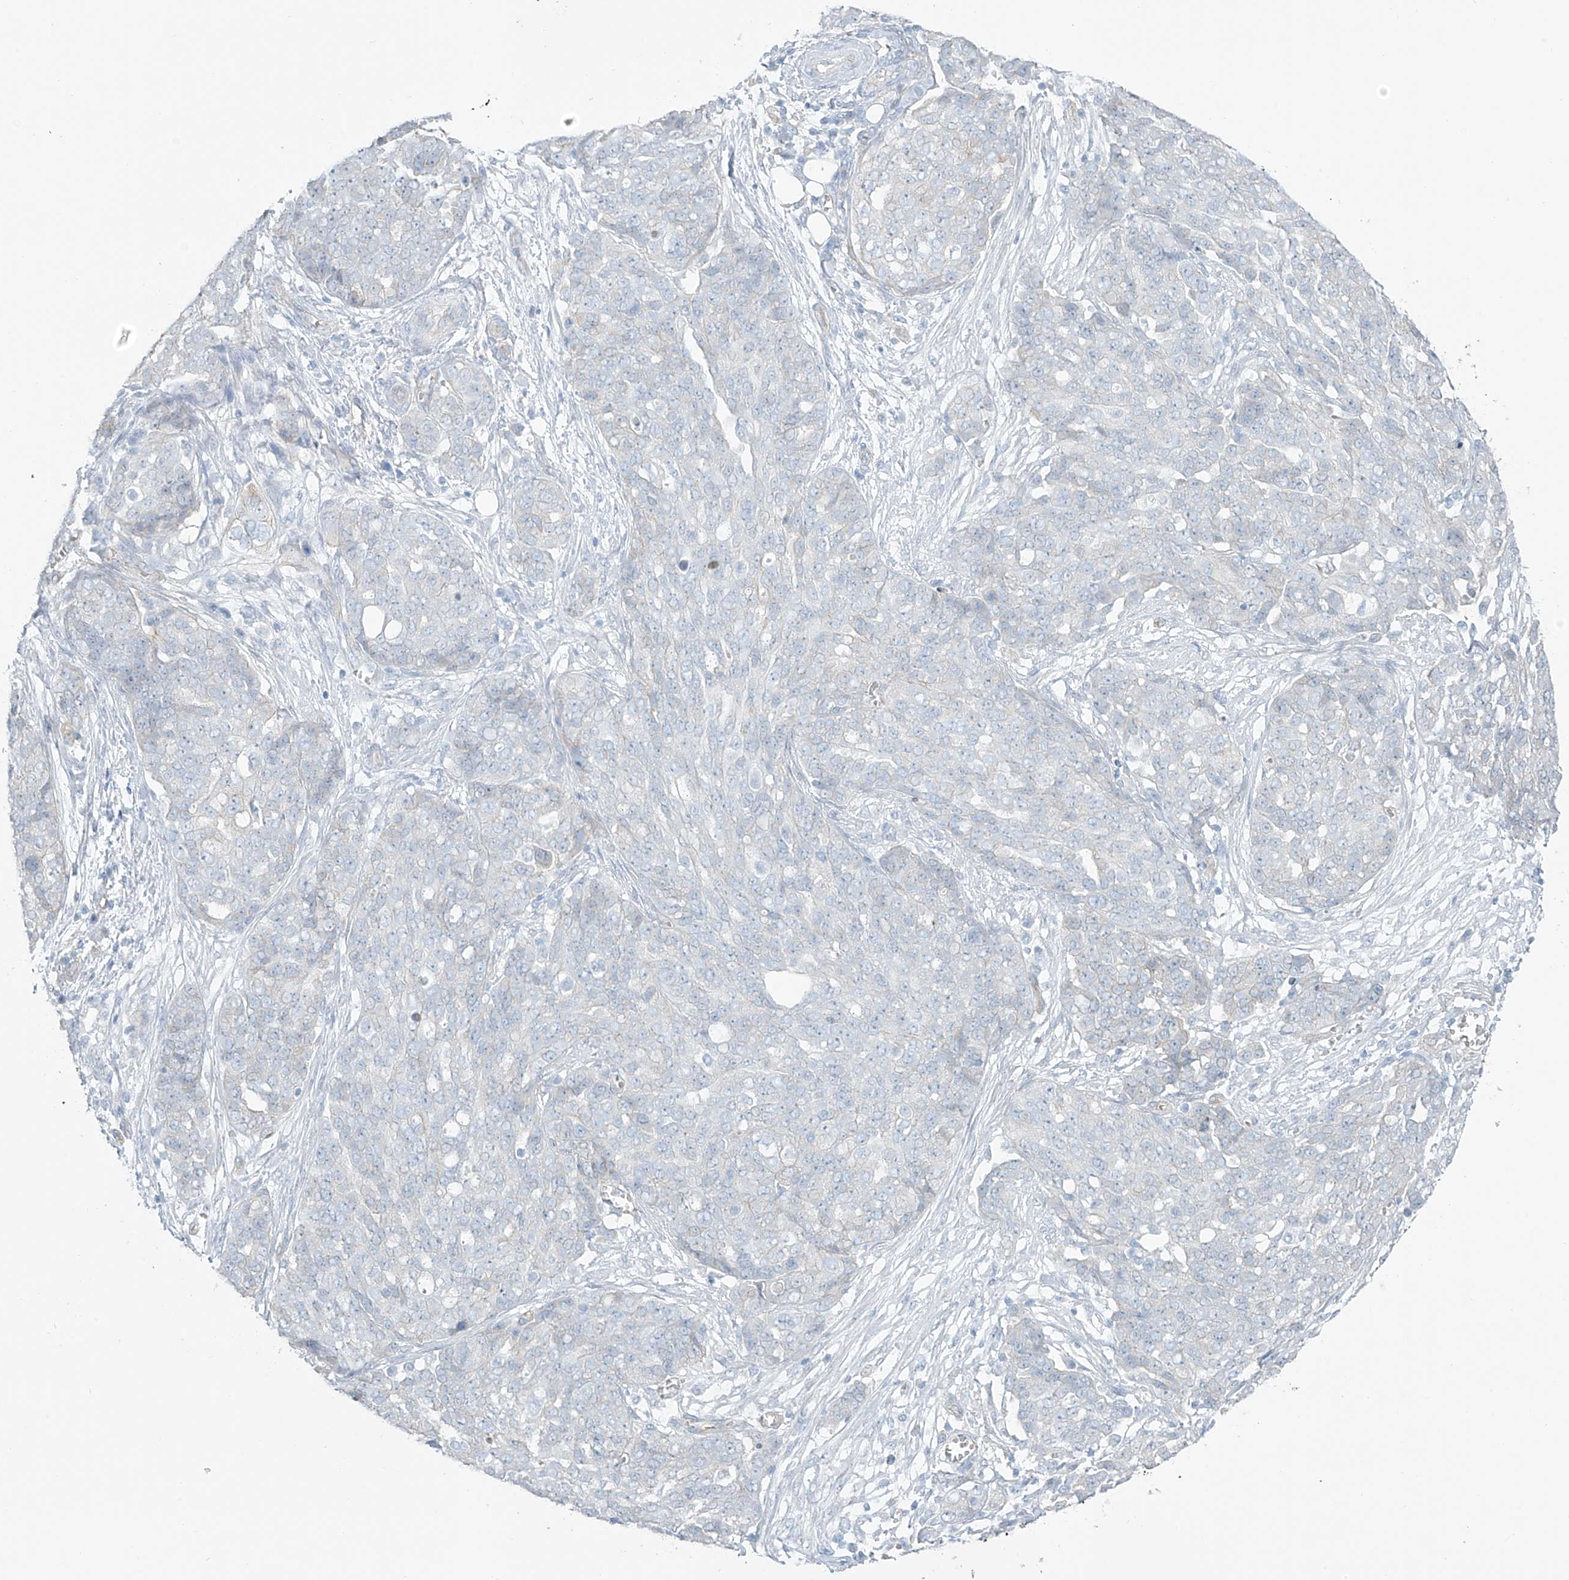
{"staining": {"intensity": "negative", "quantity": "none", "location": "none"}, "tissue": "ovarian cancer", "cell_type": "Tumor cells", "image_type": "cancer", "snomed": [{"axis": "morphology", "description": "Cystadenocarcinoma, serous, NOS"}, {"axis": "topography", "description": "Soft tissue"}, {"axis": "topography", "description": "Ovary"}], "caption": "Immunohistochemistry photomicrograph of neoplastic tissue: ovarian cancer (serous cystadenocarcinoma) stained with DAB shows no significant protein expression in tumor cells.", "gene": "TUBE1", "patient": {"sex": "female", "age": 57}}